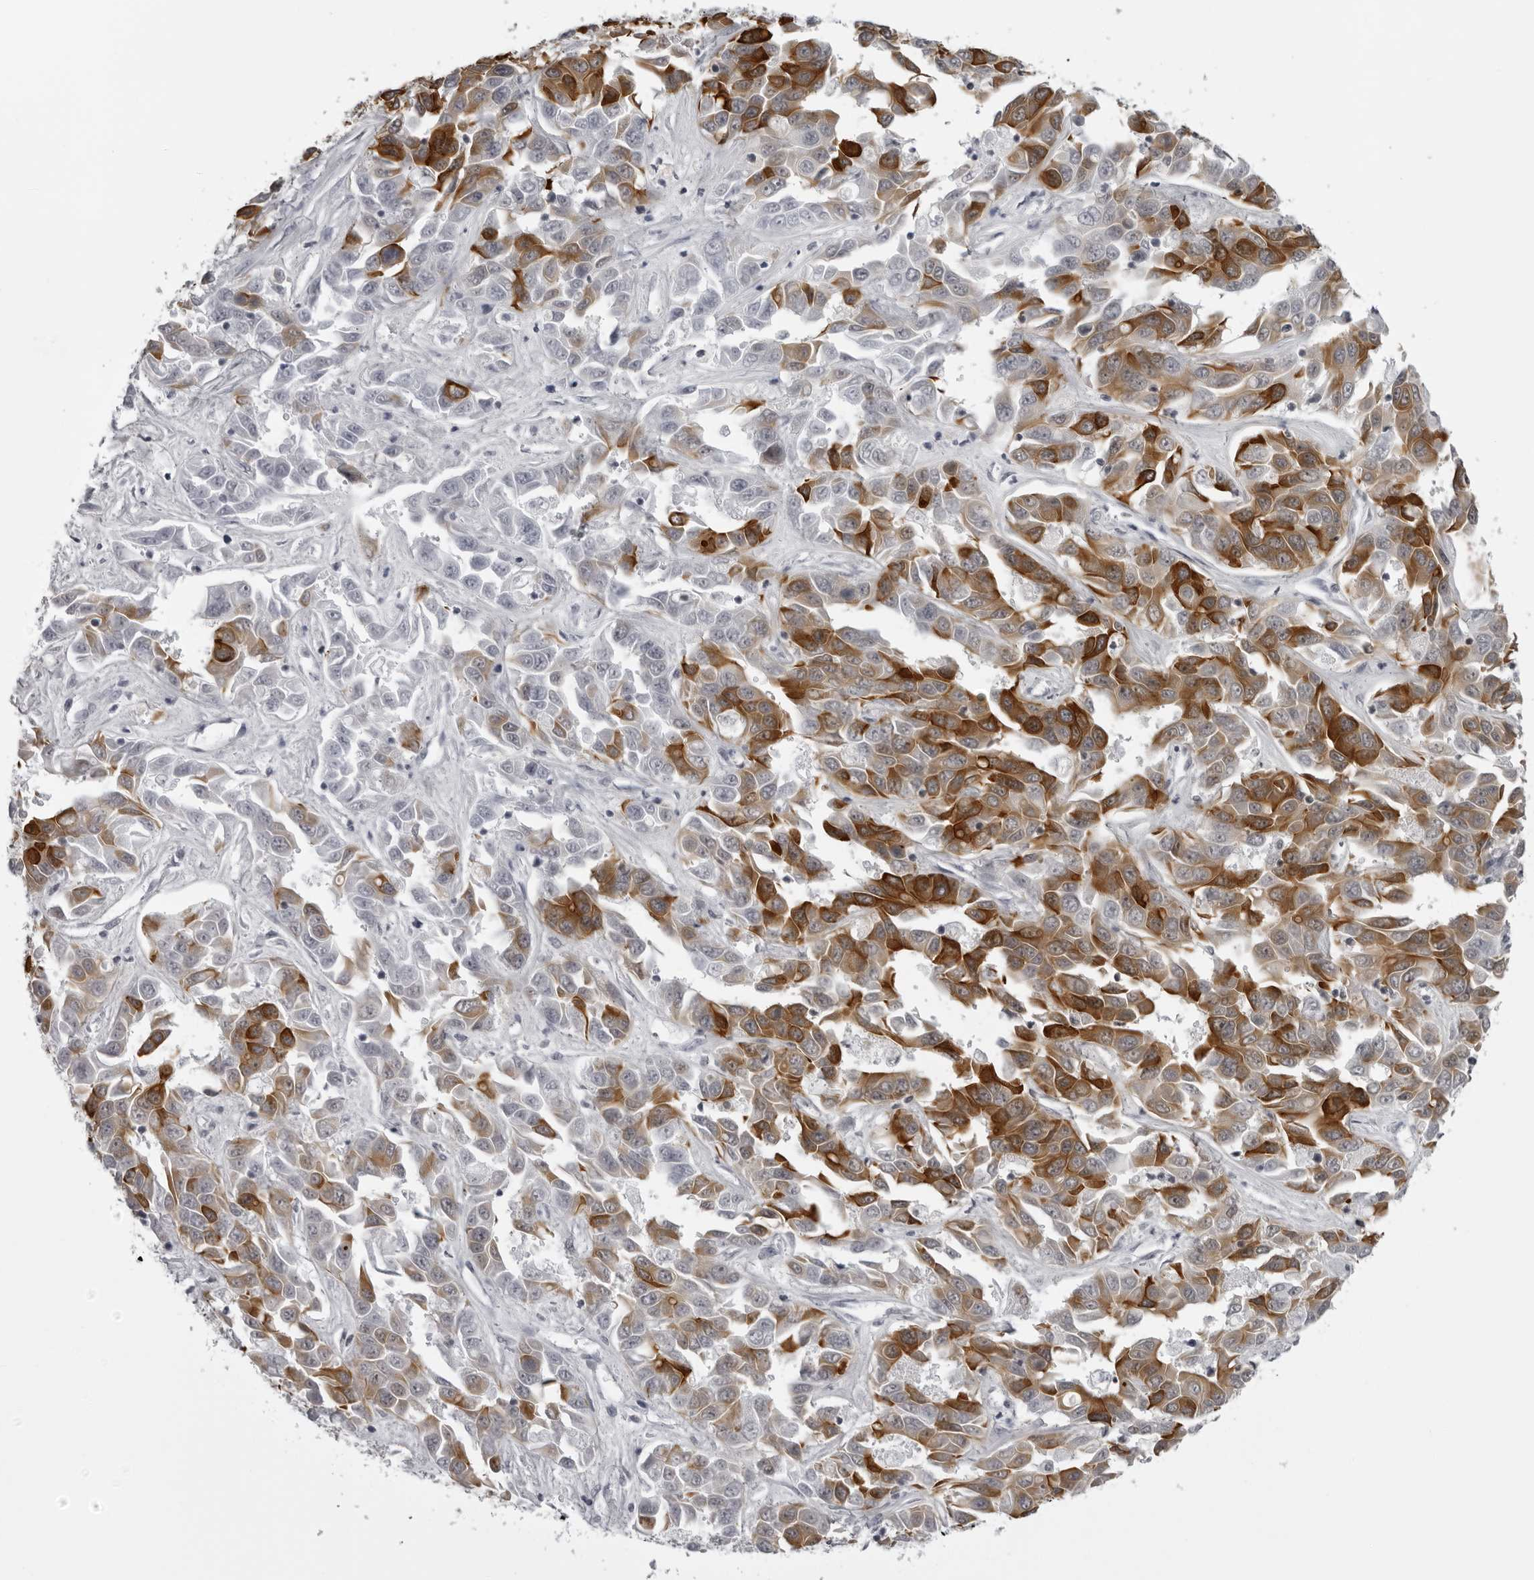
{"staining": {"intensity": "strong", "quantity": ">75%", "location": "cytoplasmic/membranous"}, "tissue": "liver cancer", "cell_type": "Tumor cells", "image_type": "cancer", "snomed": [{"axis": "morphology", "description": "Cholangiocarcinoma"}, {"axis": "topography", "description": "Liver"}], "caption": "Immunohistochemistry of human cholangiocarcinoma (liver) shows high levels of strong cytoplasmic/membranous positivity in approximately >75% of tumor cells.", "gene": "UROD", "patient": {"sex": "female", "age": 52}}